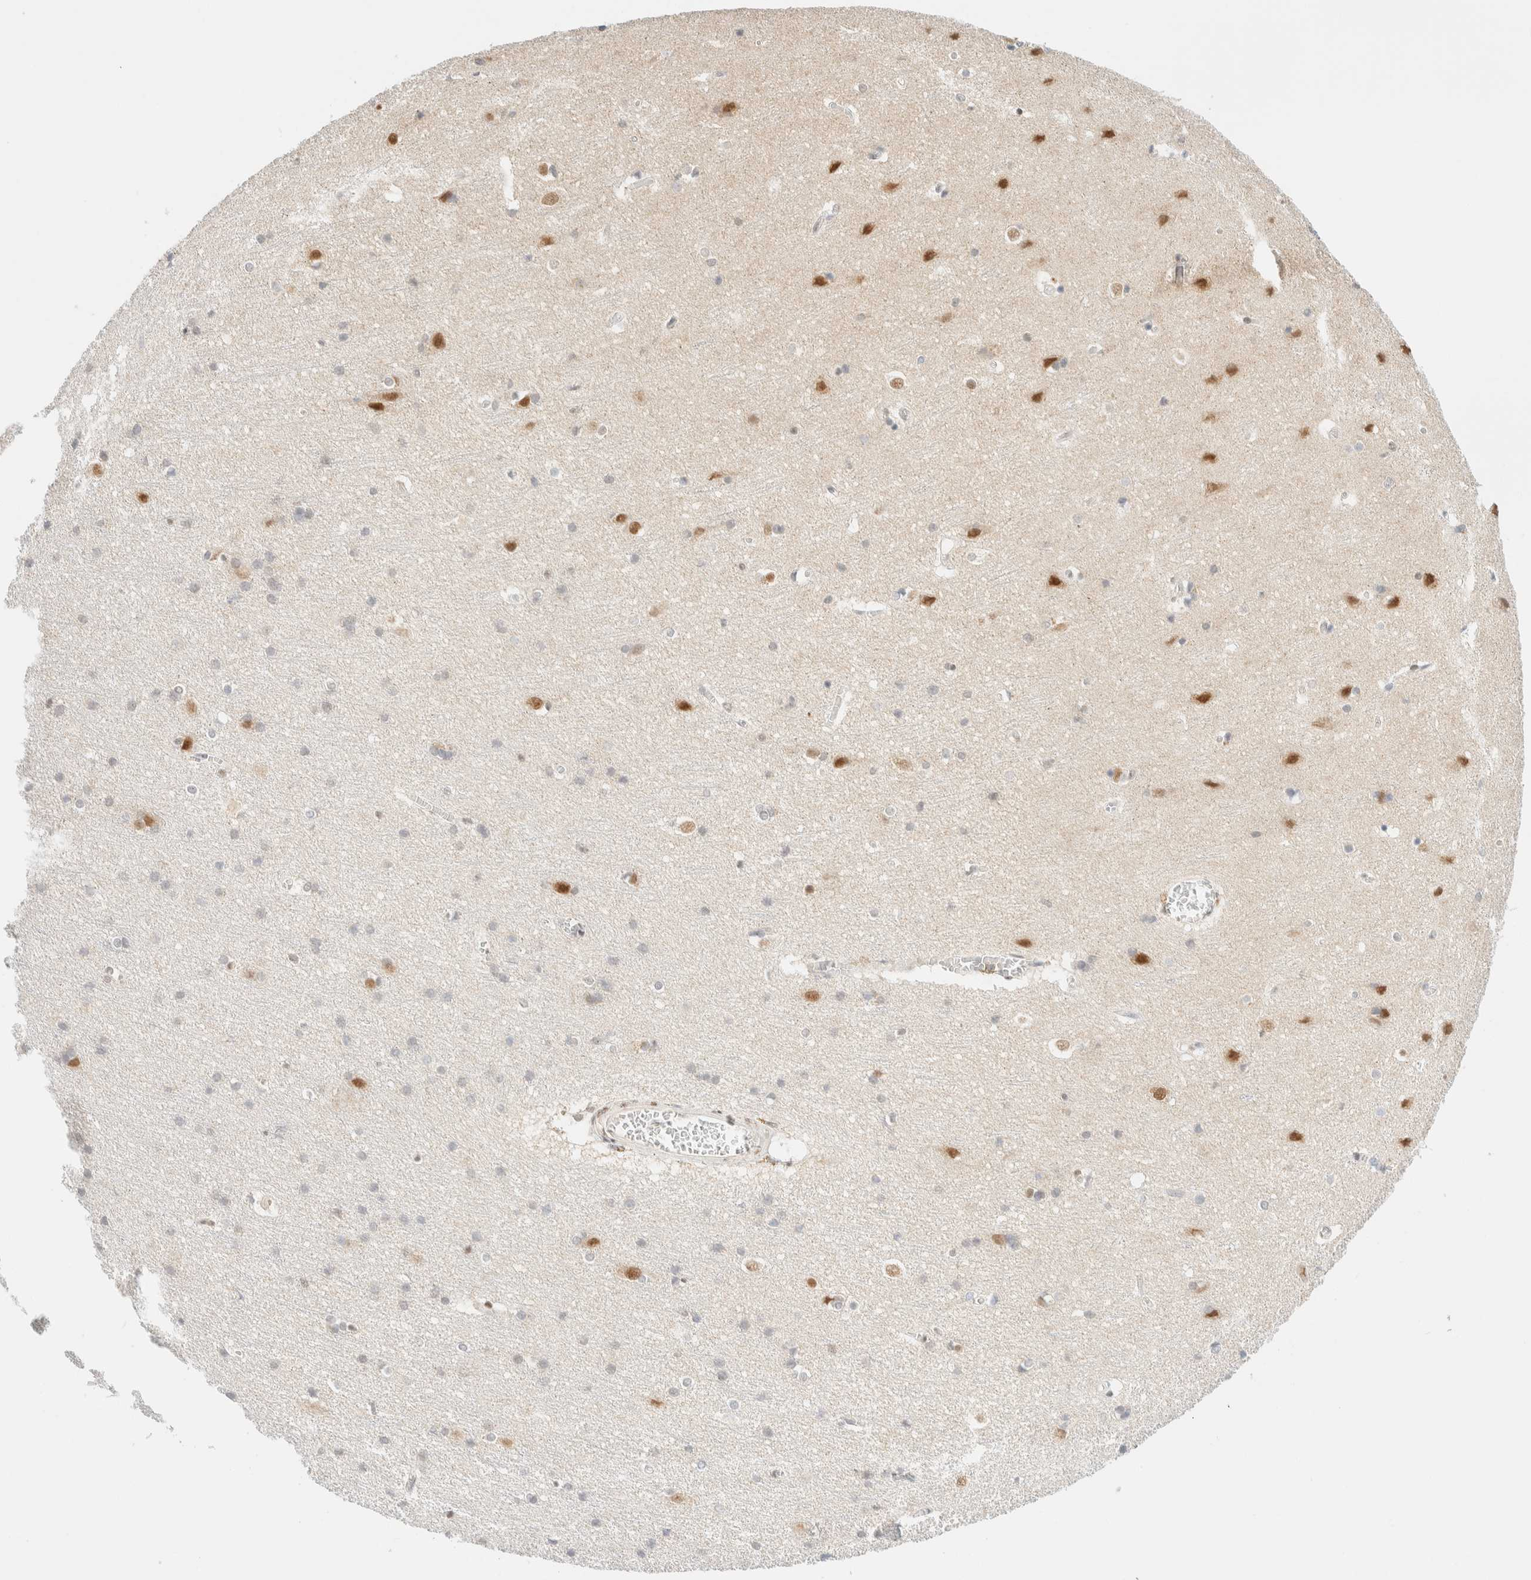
{"staining": {"intensity": "weak", "quantity": ">75%", "location": "nuclear"}, "tissue": "cerebral cortex", "cell_type": "Endothelial cells", "image_type": "normal", "snomed": [{"axis": "morphology", "description": "Normal tissue, NOS"}, {"axis": "topography", "description": "Cerebral cortex"}], "caption": "High-magnification brightfield microscopy of normal cerebral cortex stained with DAB (3,3'-diaminobenzidine) (brown) and counterstained with hematoxylin (blue). endothelial cells exhibit weak nuclear expression is seen in about>75% of cells.", "gene": "PYGO2", "patient": {"sex": "male", "age": 54}}